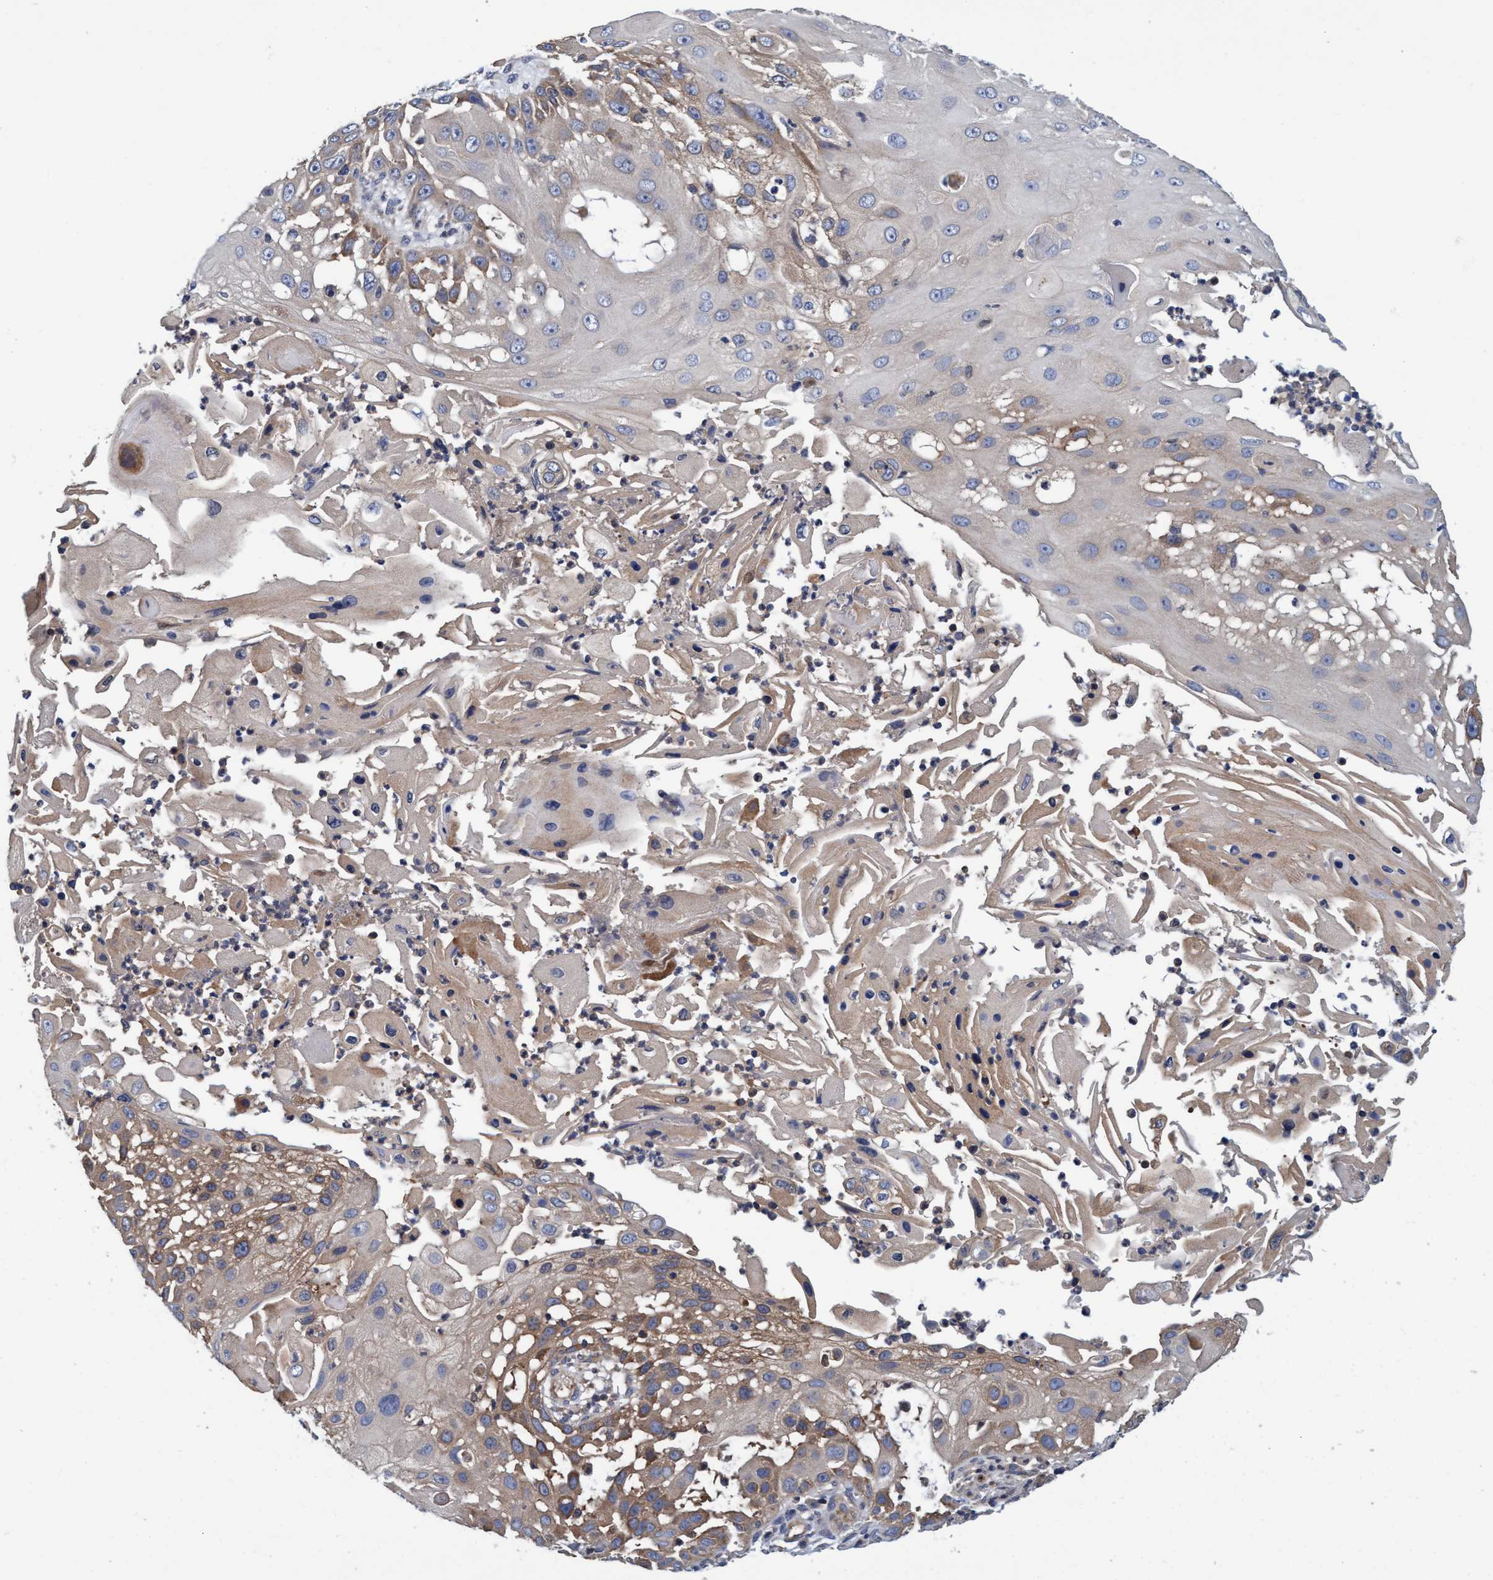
{"staining": {"intensity": "moderate", "quantity": "25%-75%", "location": "cytoplasmic/membranous"}, "tissue": "skin cancer", "cell_type": "Tumor cells", "image_type": "cancer", "snomed": [{"axis": "morphology", "description": "Squamous cell carcinoma, NOS"}, {"axis": "topography", "description": "Skin"}], "caption": "Immunohistochemical staining of human skin cancer exhibits medium levels of moderate cytoplasmic/membranous staining in approximately 25%-75% of tumor cells. Immunohistochemistry stains the protein of interest in brown and the nuclei are stained blue.", "gene": "CALCOCO2", "patient": {"sex": "female", "age": 44}}